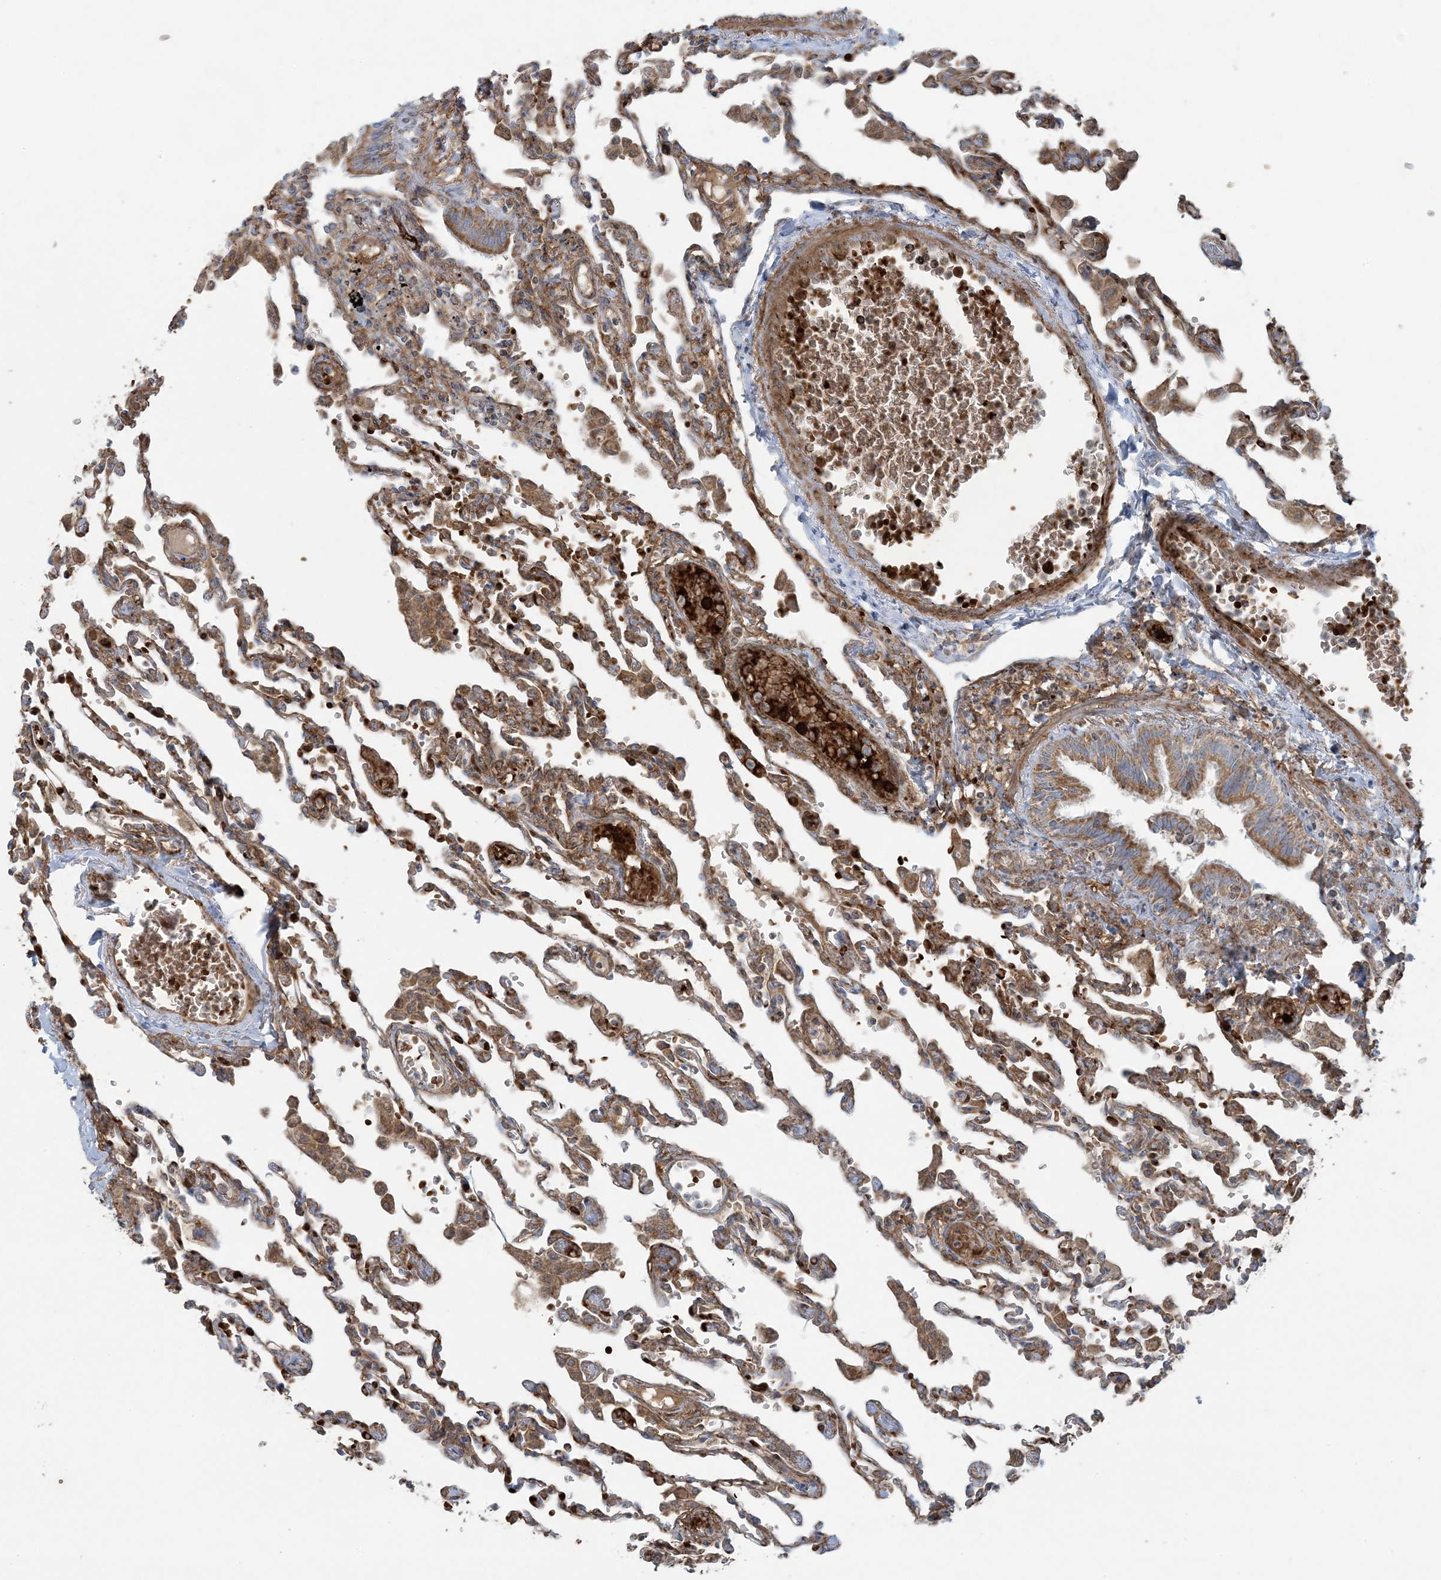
{"staining": {"intensity": "moderate", "quantity": "25%-75%", "location": "cytoplasmic/membranous"}, "tissue": "lung", "cell_type": "Alveolar cells", "image_type": "normal", "snomed": [{"axis": "morphology", "description": "Normal tissue, NOS"}, {"axis": "topography", "description": "Bronchus"}, {"axis": "topography", "description": "Lung"}], "caption": "Protein staining displays moderate cytoplasmic/membranous positivity in approximately 25%-75% of alveolar cells in unremarkable lung.", "gene": "PIK3R4", "patient": {"sex": "female", "age": 49}}